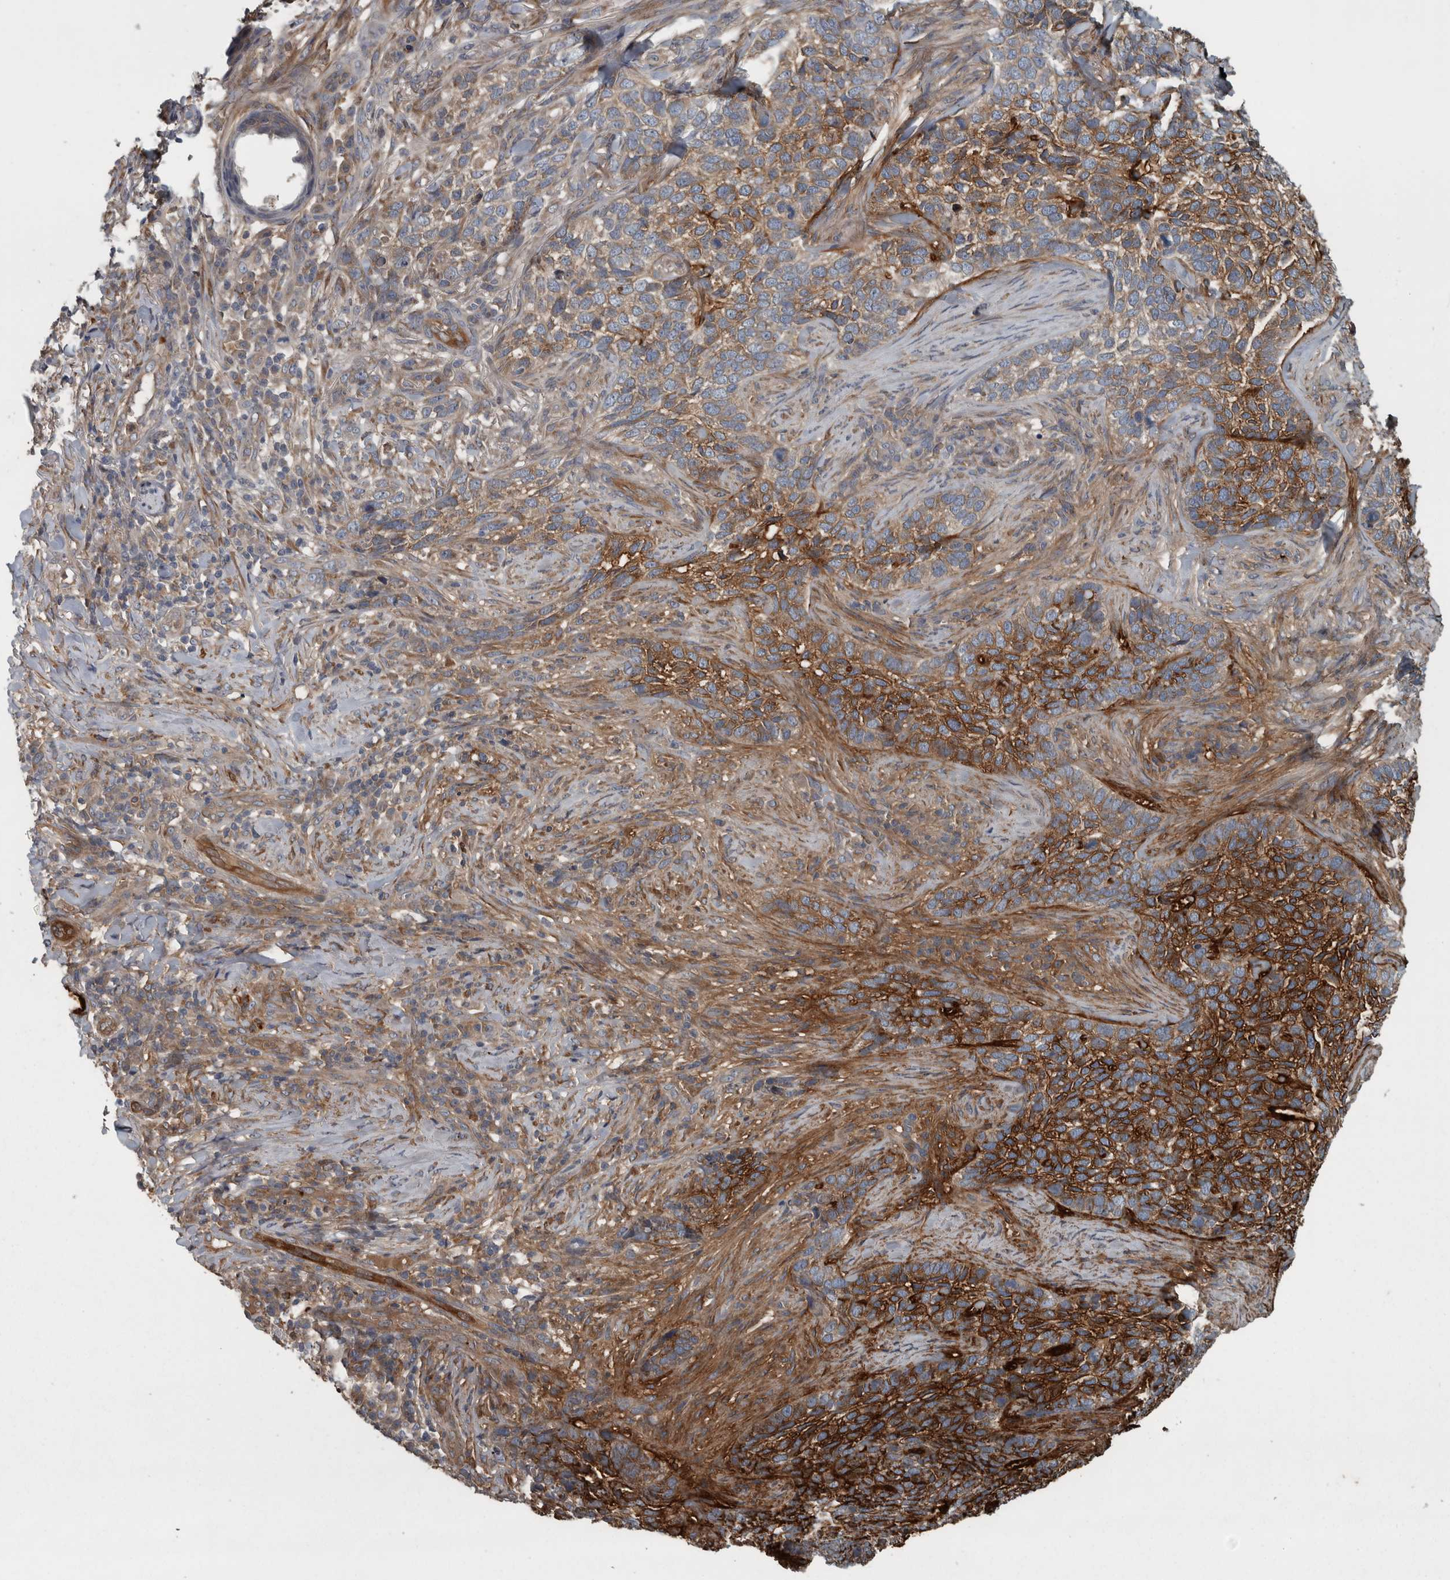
{"staining": {"intensity": "strong", "quantity": ">75%", "location": "cytoplasmic/membranous"}, "tissue": "skin cancer", "cell_type": "Tumor cells", "image_type": "cancer", "snomed": [{"axis": "morphology", "description": "Basal cell carcinoma"}, {"axis": "topography", "description": "Skin"}], "caption": "Immunohistochemical staining of human skin cancer exhibits high levels of strong cytoplasmic/membranous staining in approximately >75% of tumor cells. Using DAB (3,3'-diaminobenzidine) (brown) and hematoxylin (blue) stains, captured at high magnification using brightfield microscopy.", "gene": "EXOC8", "patient": {"sex": "female", "age": 64}}